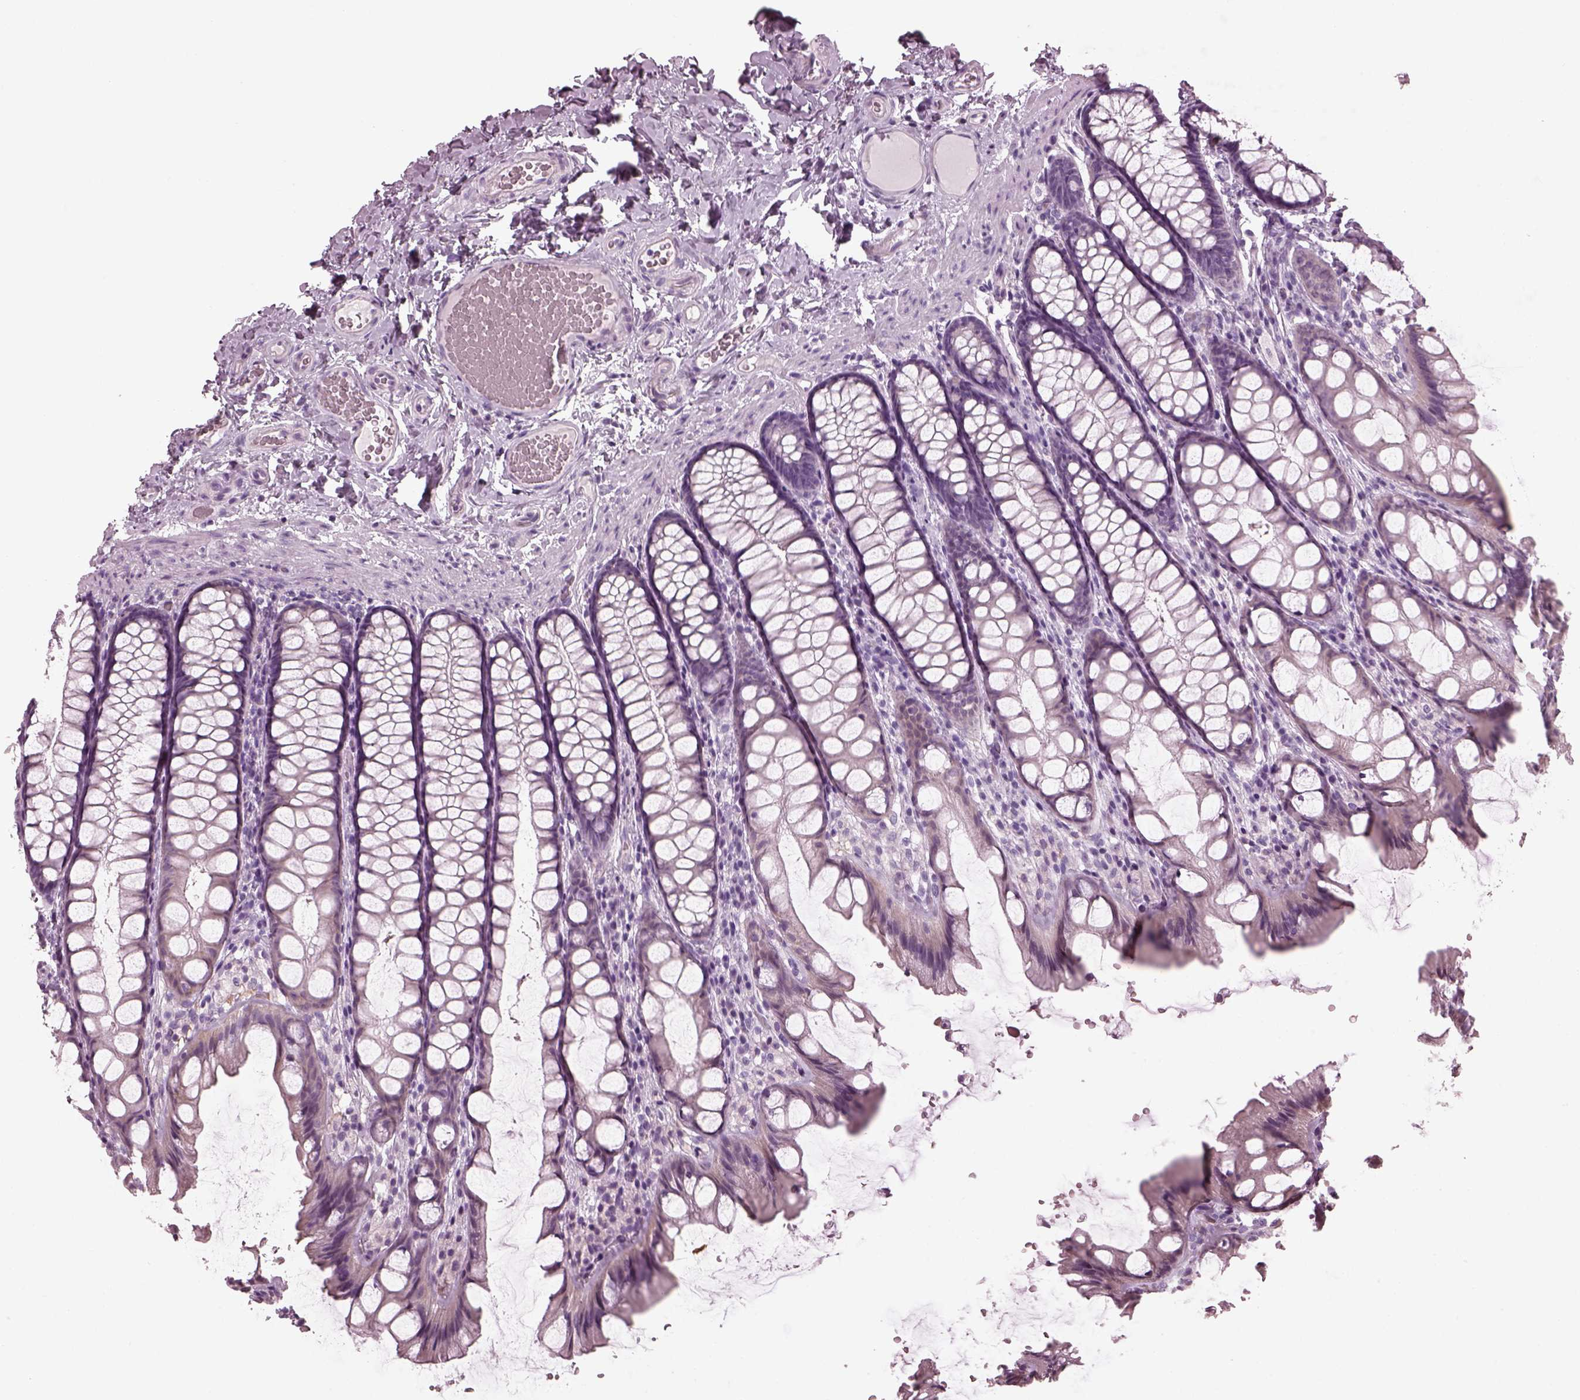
{"staining": {"intensity": "negative", "quantity": "none", "location": "none"}, "tissue": "colon", "cell_type": "Endothelial cells", "image_type": "normal", "snomed": [{"axis": "morphology", "description": "Normal tissue, NOS"}, {"axis": "topography", "description": "Colon"}], "caption": "Immunohistochemistry (IHC) micrograph of normal human colon stained for a protein (brown), which demonstrates no staining in endothelial cells.", "gene": "PDC", "patient": {"sex": "male", "age": 47}}